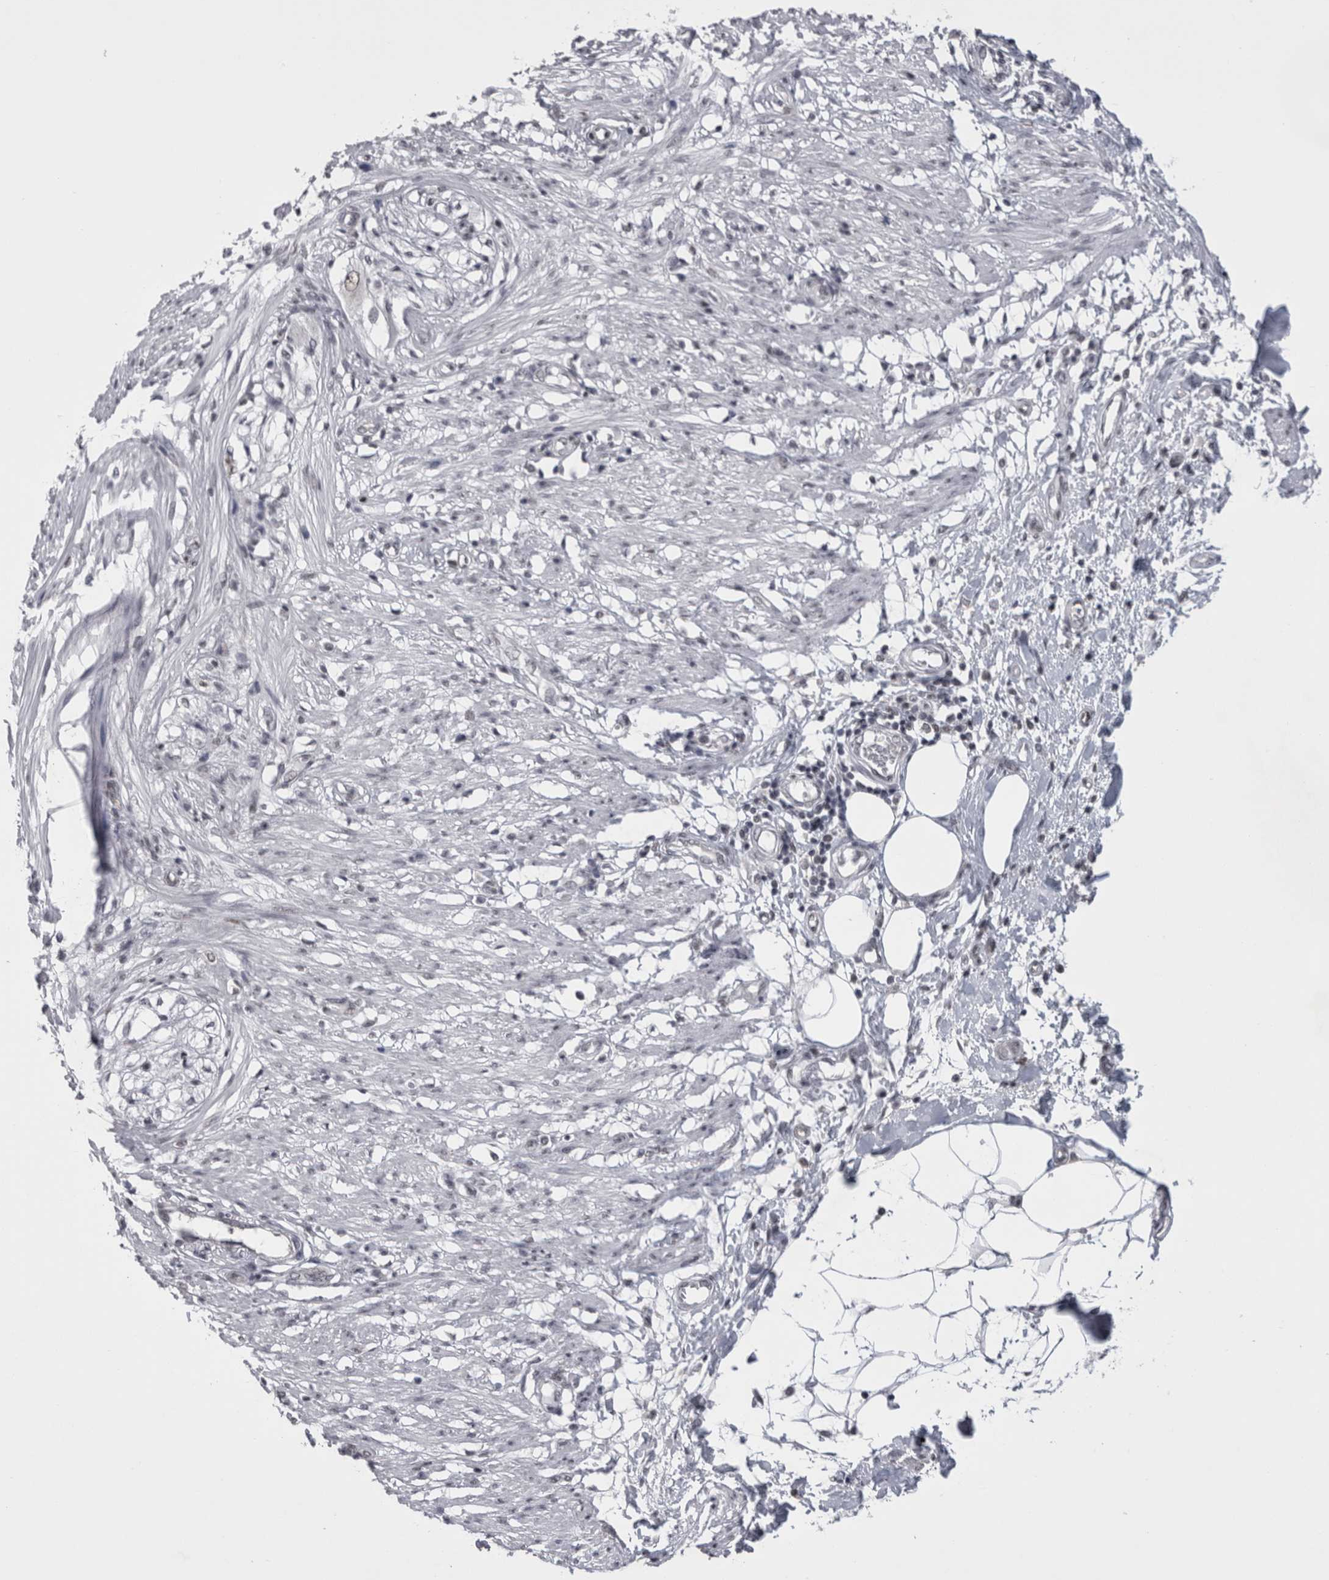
{"staining": {"intensity": "negative", "quantity": "none", "location": "none"}, "tissue": "smooth muscle", "cell_type": "Smooth muscle cells", "image_type": "normal", "snomed": [{"axis": "morphology", "description": "Normal tissue, NOS"}, {"axis": "morphology", "description": "Adenocarcinoma, NOS"}, {"axis": "topography", "description": "Smooth muscle"}, {"axis": "topography", "description": "Colon"}], "caption": "This is an immunohistochemistry histopathology image of benign human smooth muscle. There is no staining in smooth muscle cells.", "gene": "PSMB2", "patient": {"sex": "male", "age": 14}}